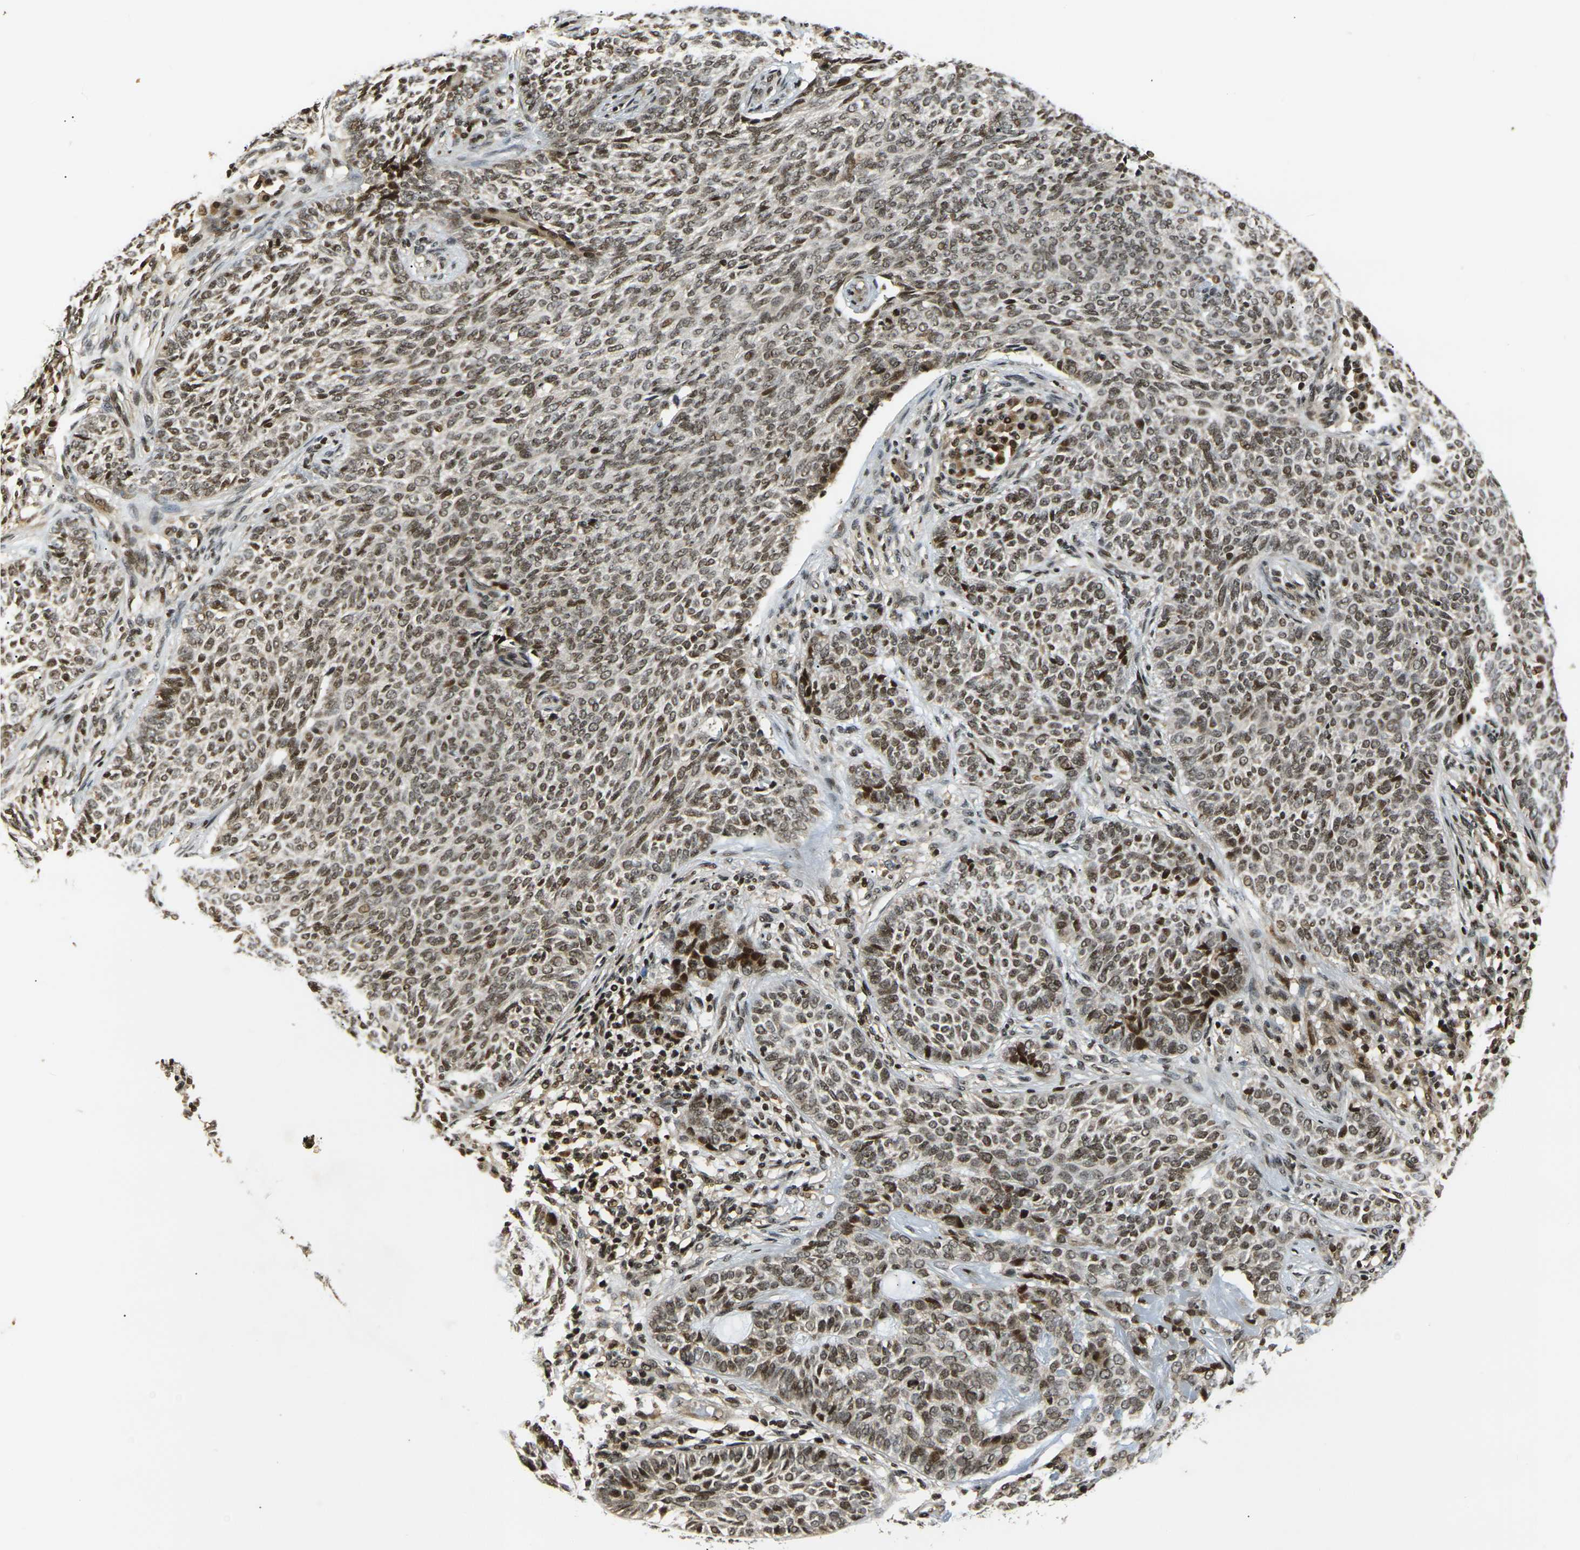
{"staining": {"intensity": "moderate", "quantity": ">75%", "location": "nuclear"}, "tissue": "skin cancer", "cell_type": "Tumor cells", "image_type": "cancer", "snomed": [{"axis": "morphology", "description": "Basal cell carcinoma"}, {"axis": "topography", "description": "Skin"}], "caption": "Protein staining of skin cancer (basal cell carcinoma) tissue exhibits moderate nuclear expression in about >75% of tumor cells.", "gene": "ACTL6A", "patient": {"sex": "male", "age": 87}}